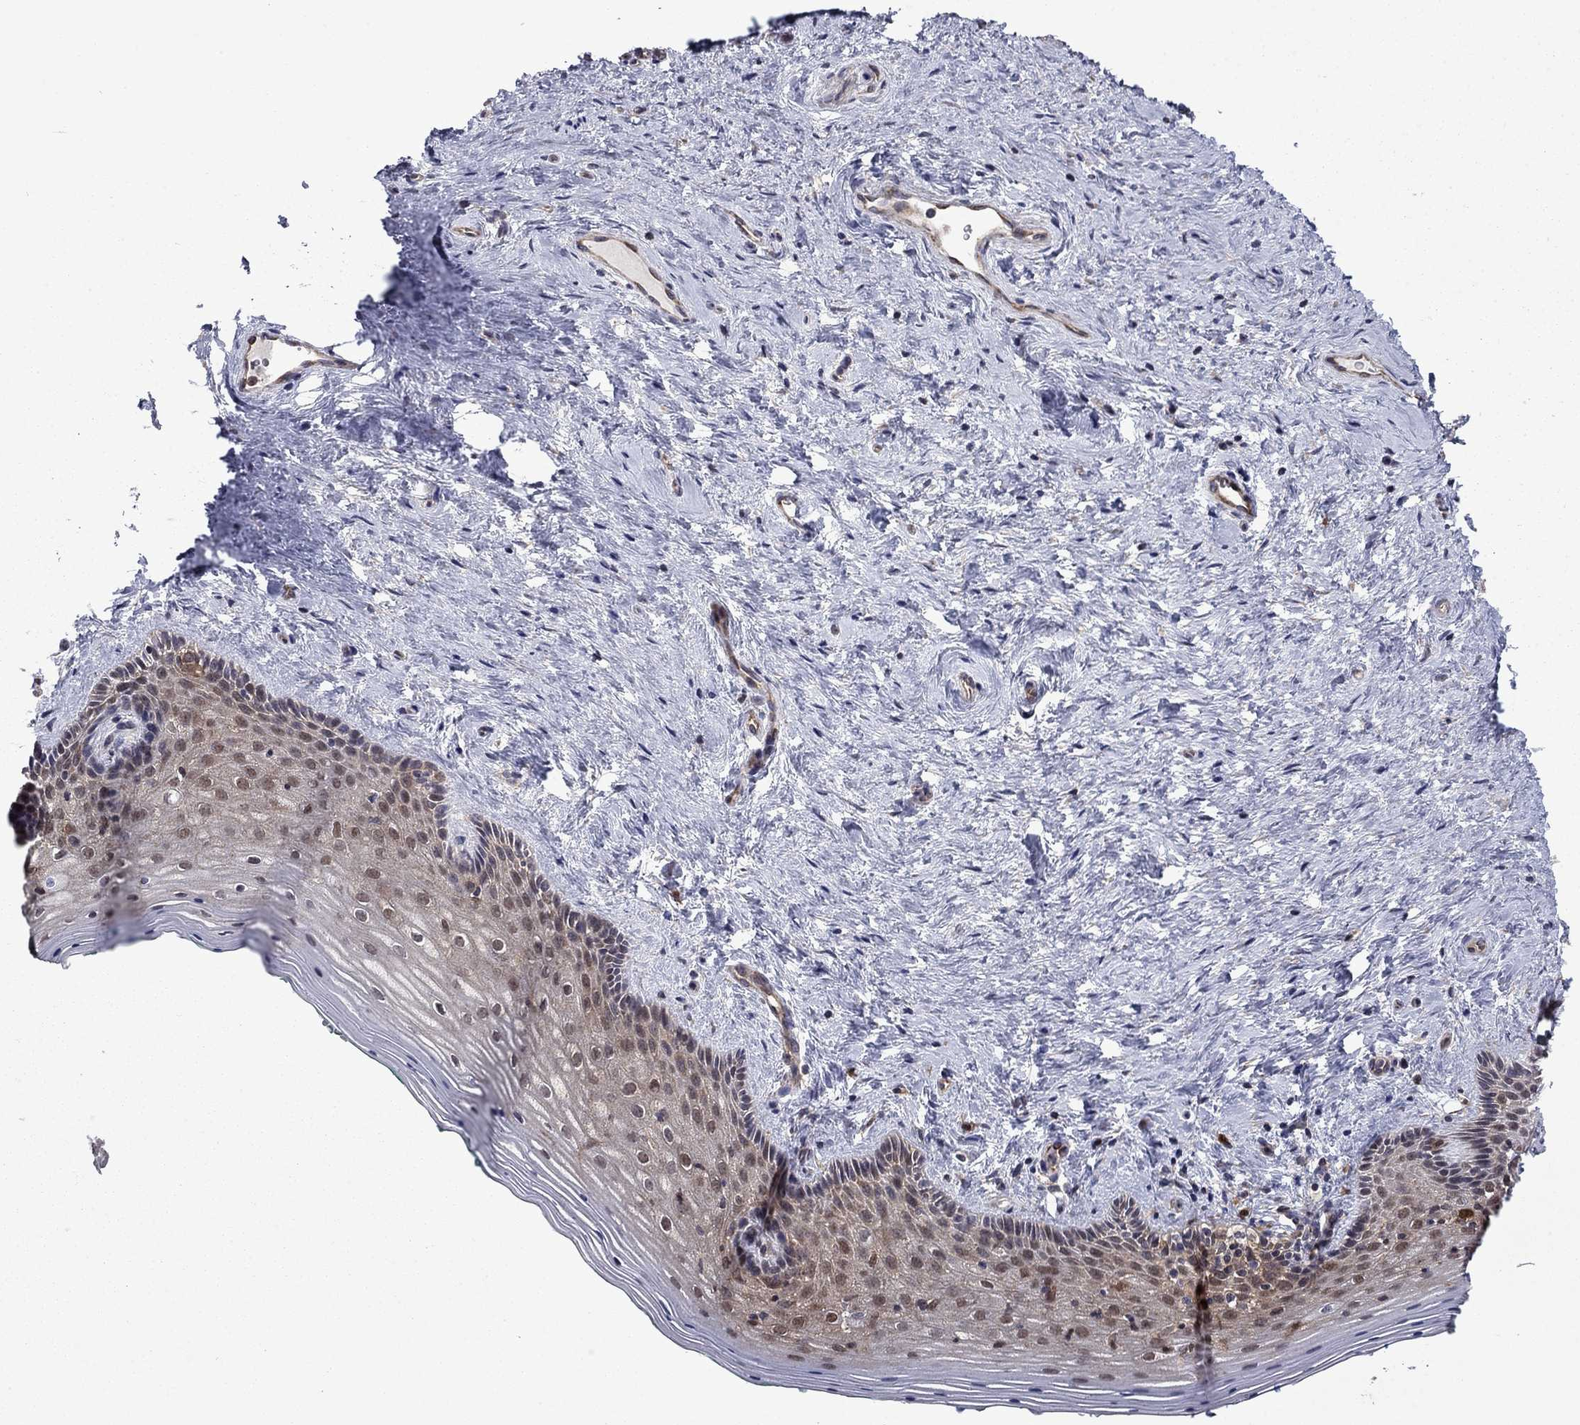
{"staining": {"intensity": "moderate", "quantity": "<25%", "location": "cytoplasmic/membranous"}, "tissue": "vagina", "cell_type": "Squamous epithelial cells", "image_type": "normal", "snomed": [{"axis": "morphology", "description": "Normal tissue, NOS"}, {"axis": "topography", "description": "Vagina"}], "caption": "Protein analysis of normal vagina demonstrates moderate cytoplasmic/membranous staining in about <25% of squamous epithelial cells. The staining was performed using DAB (3,3'-diaminobenzidine) to visualize the protein expression in brown, while the nuclei were stained in blue with hematoxylin (Magnification: 20x).", "gene": "TPMT", "patient": {"sex": "female", "age": 45}}